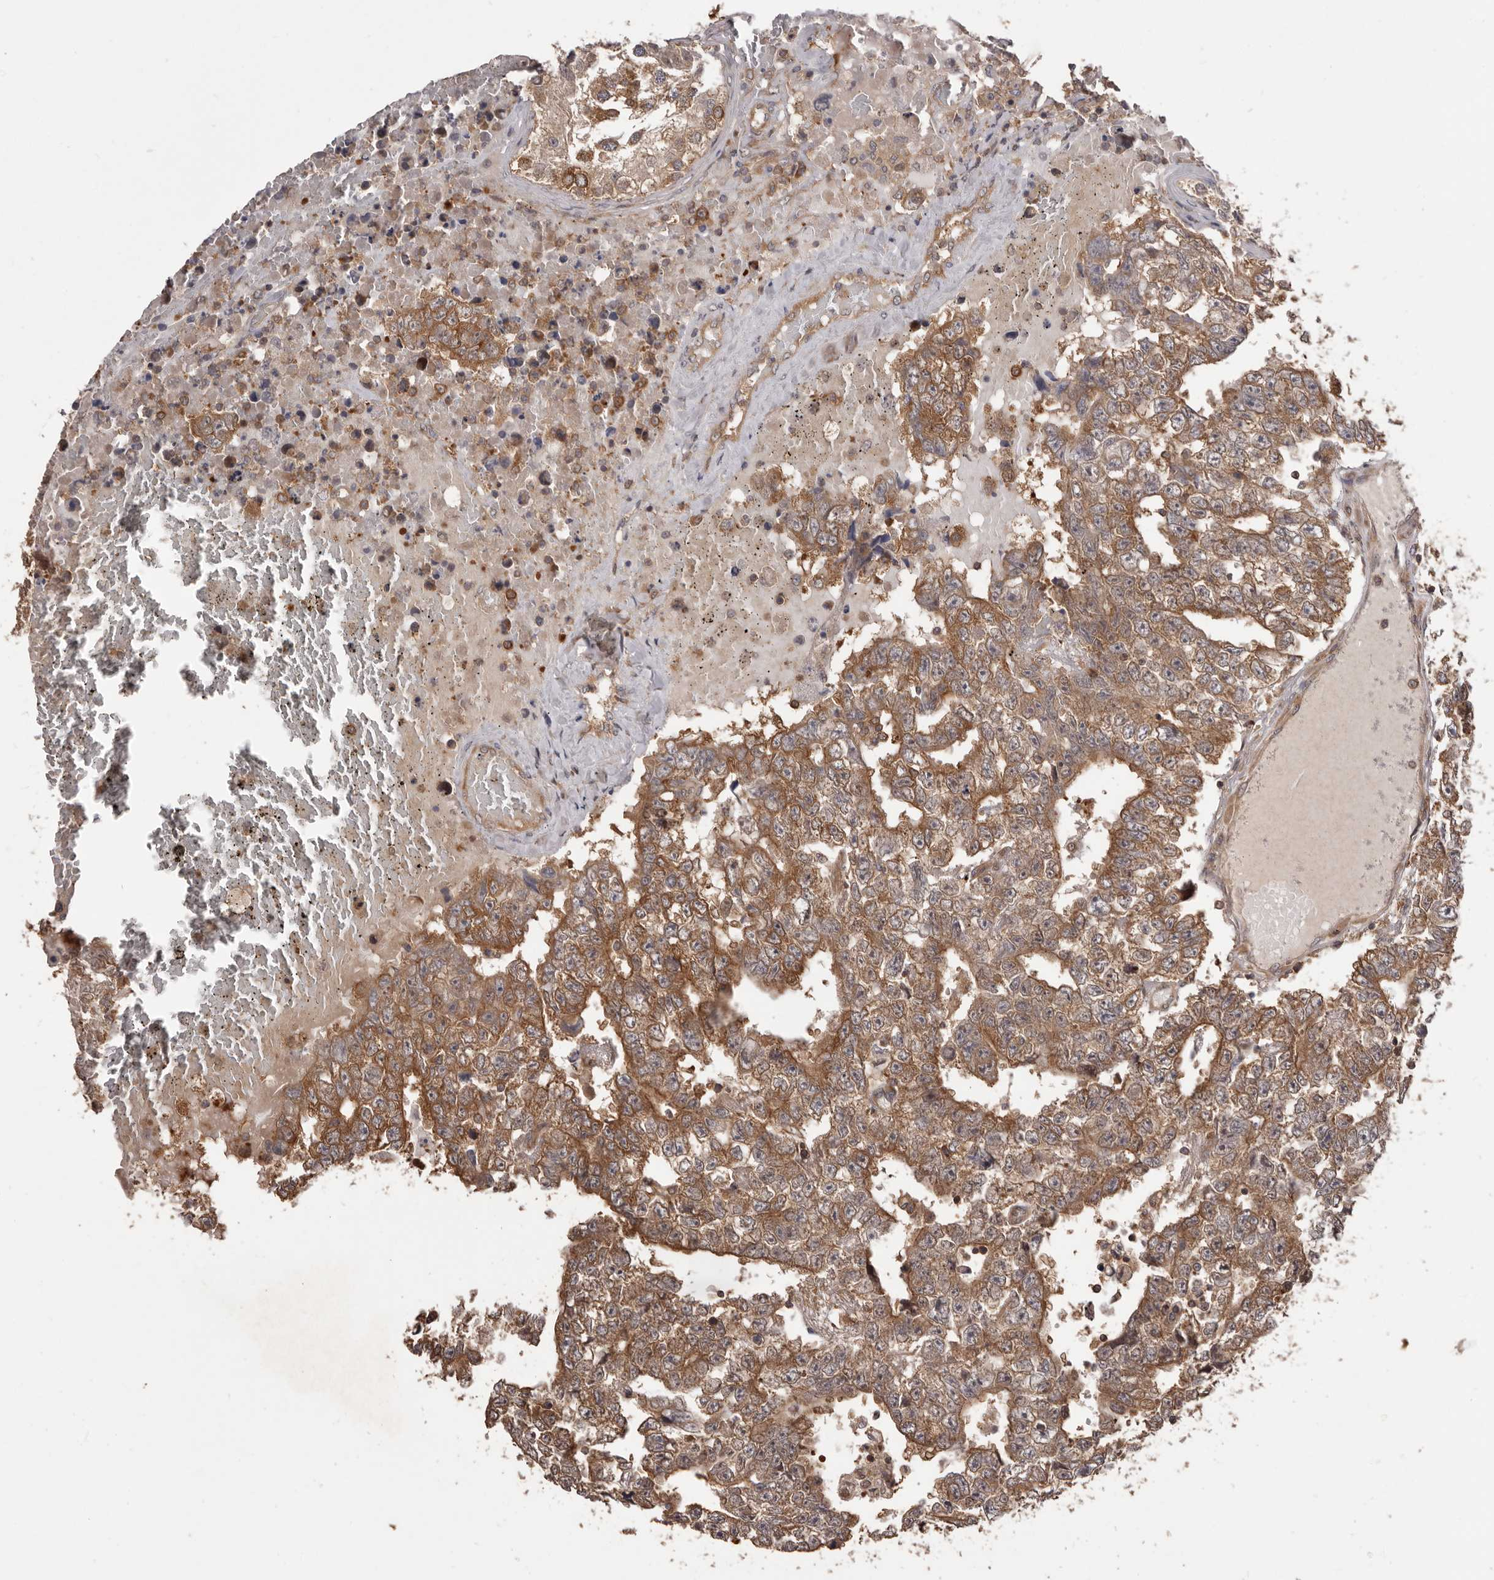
{"staining": {"intensity": "moderate", "quantity": ">75%", "location": "cytoplasmic/membranous"}, "tissue": "testis cancer", "cell_type": "Tumor cells", "image_type": "cancer", "snomed": [{"axis": "morphology", "description": "Carcinoma, Embryonal, NOS"}, {"axis": "topography", "description": "Testis"}], "caption": "Brown immunohistochemical staining in embryonal carcinoma (testis) shows moderate cytoplasmic/membranous staining in approximately >75% of tumor cells. (DAB IHC, brown staining for protein, blue staining for nuclei).", "gene": "HBS1L", "patient": {"sex": "male", "age": 25}}